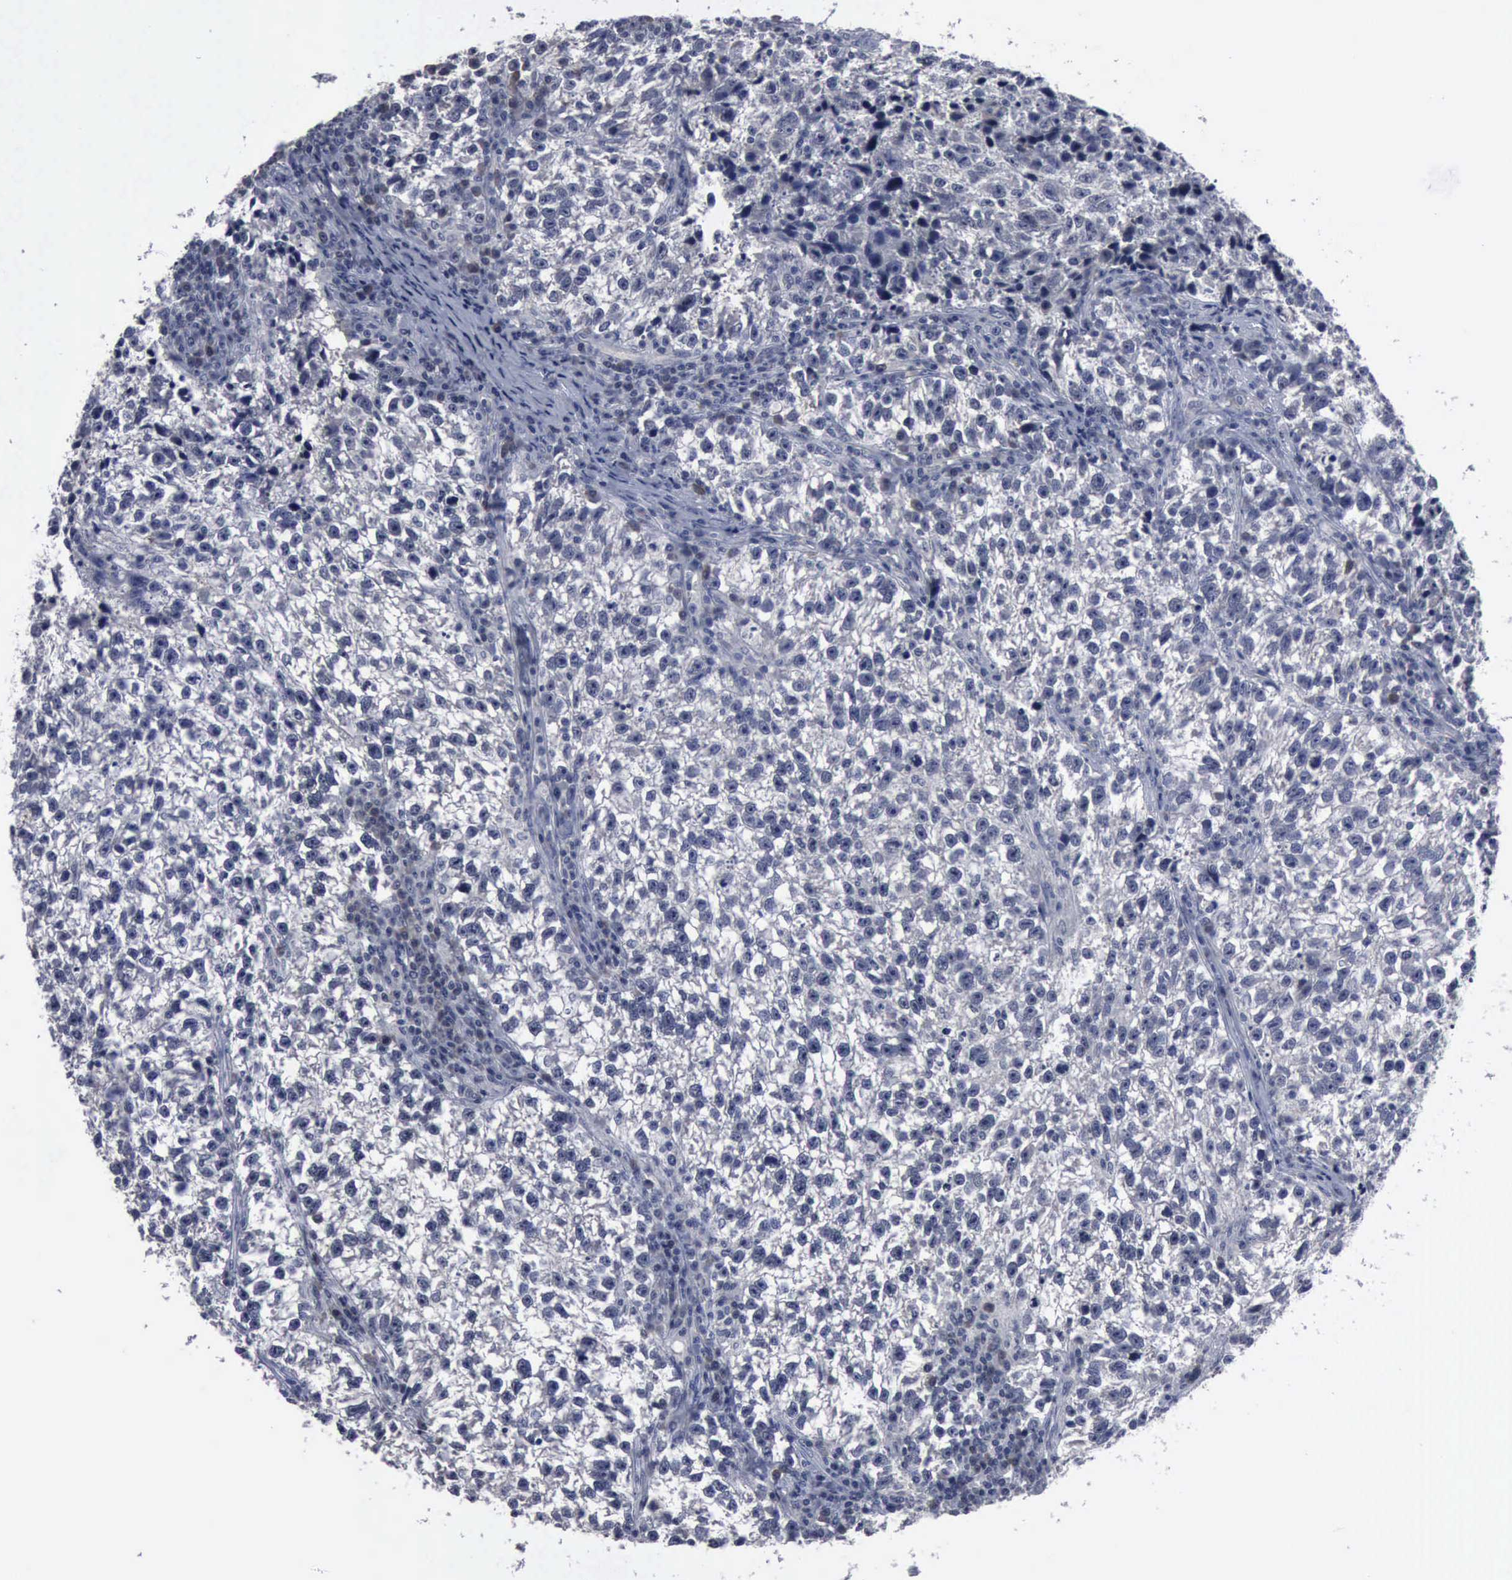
{"staining": {"intensity": "negative", "quantity": "none", "location": "none"}, "tissue": "testis cancer", "cell_type": "Tumor cells", "image_type": "cancer", "snomed": [{"axis": "morphology", "description": "Seminoma, NOS"}, {"axis": "topography", "description": "Testis"}], "caption": "Tumor cells are negative for brown protein staining in seminoma (testis).", "gene": "MYO18B", "patient": {"sex": "male", "age": 38}}